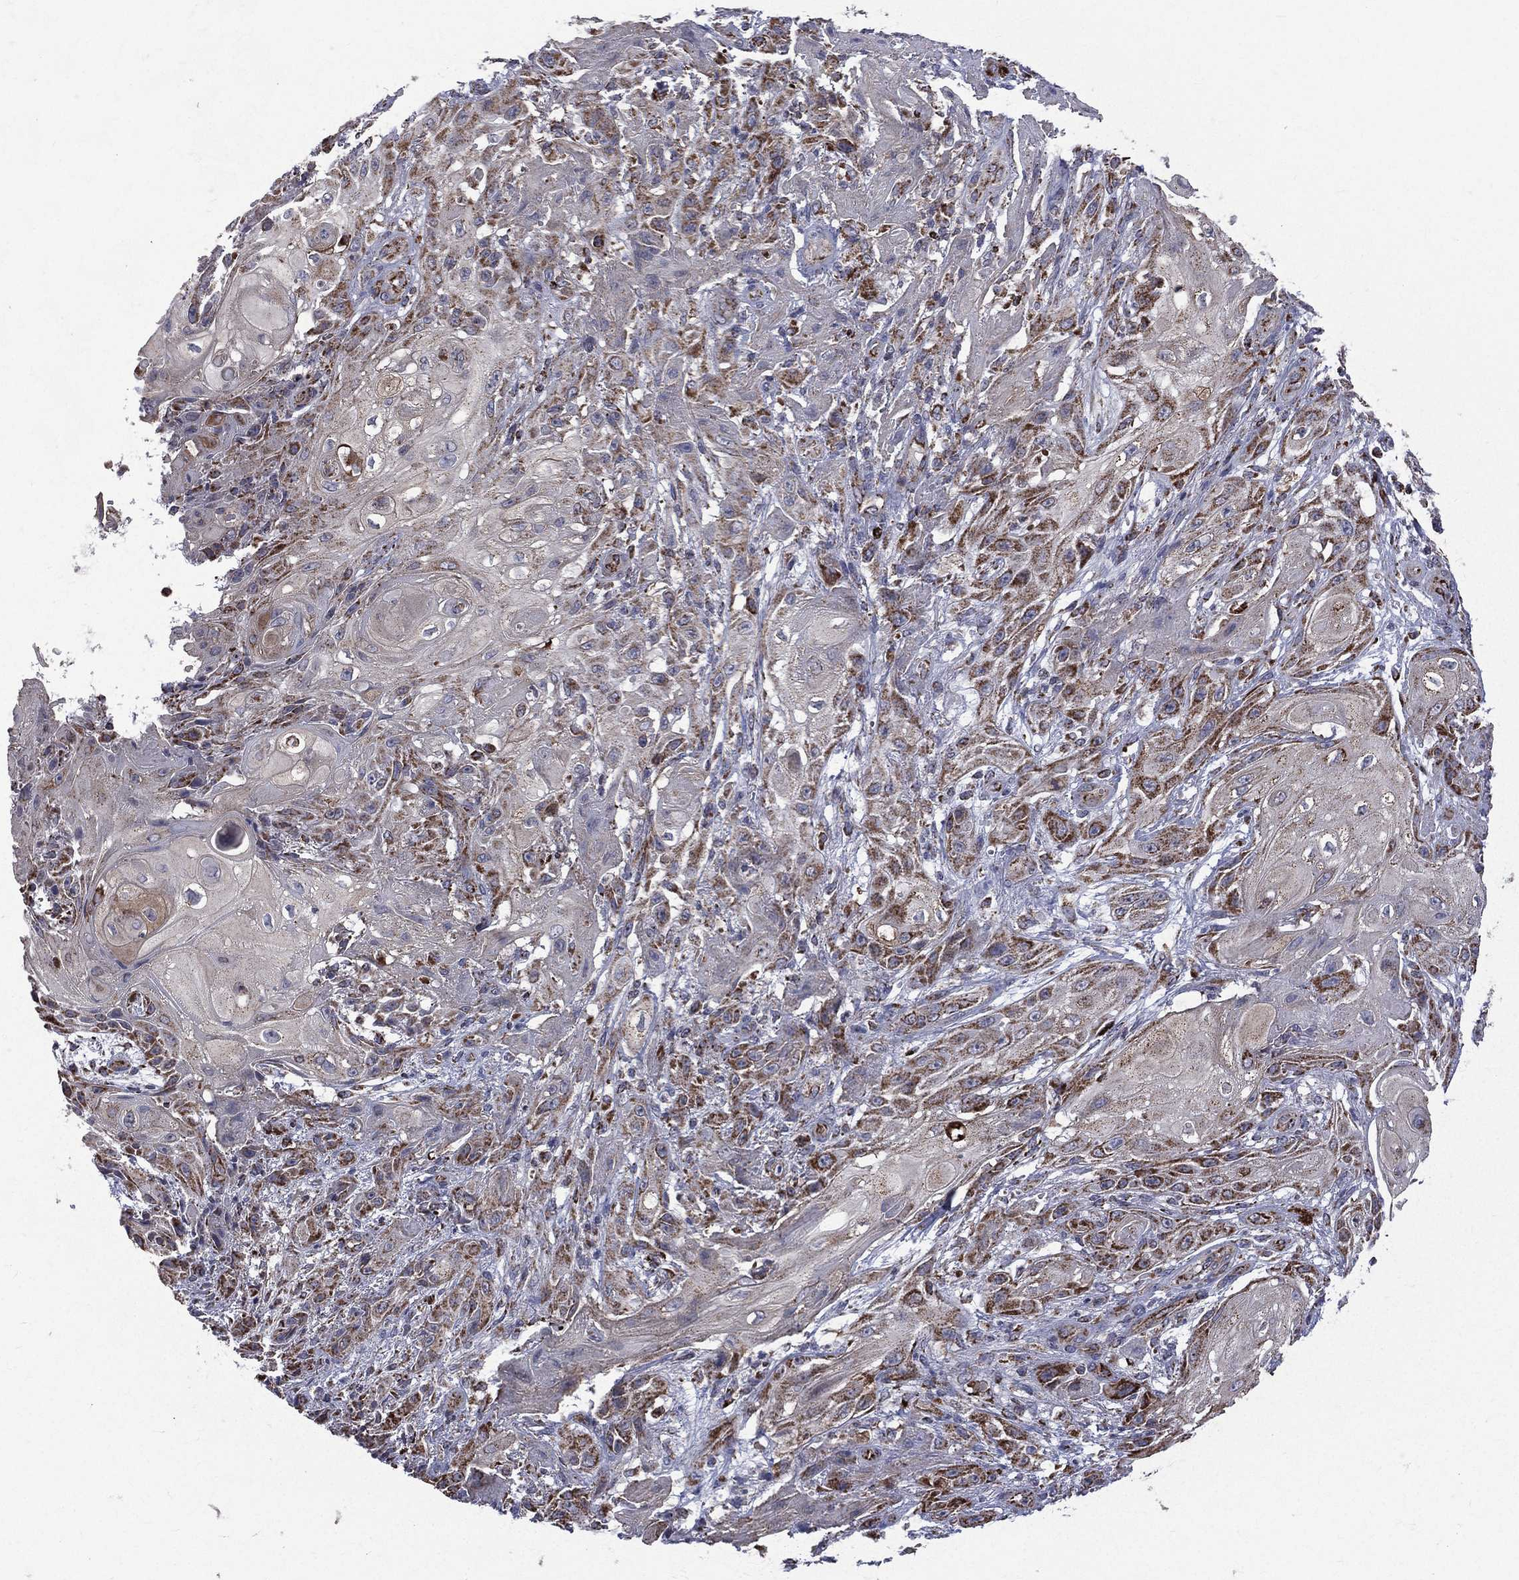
{"staining": {"intensity": "strong", "quantity": "25%-75%", "location": "cytoplasmic/membranous"}, "tissue": "skin cancer", "cell_type": "Tumor cells", "image_type": "cancer", "snomed": [{"axis": "morphology", "description": "Squamous cell carcinoma, NOS"}, {"axis": "topography", "description": "Skin"}], "caption": "The immunohistochemical stain highlights strong cytoplasmic/membranous staining in tumor cells of skin squamous cell carcinoma tissue. (DAB (3,3'-diaminobenzidine) IHC with brightfield microscopy, high magnification).", "gene": "GOT2", "patient": {"sex": "male", "age": 62}}